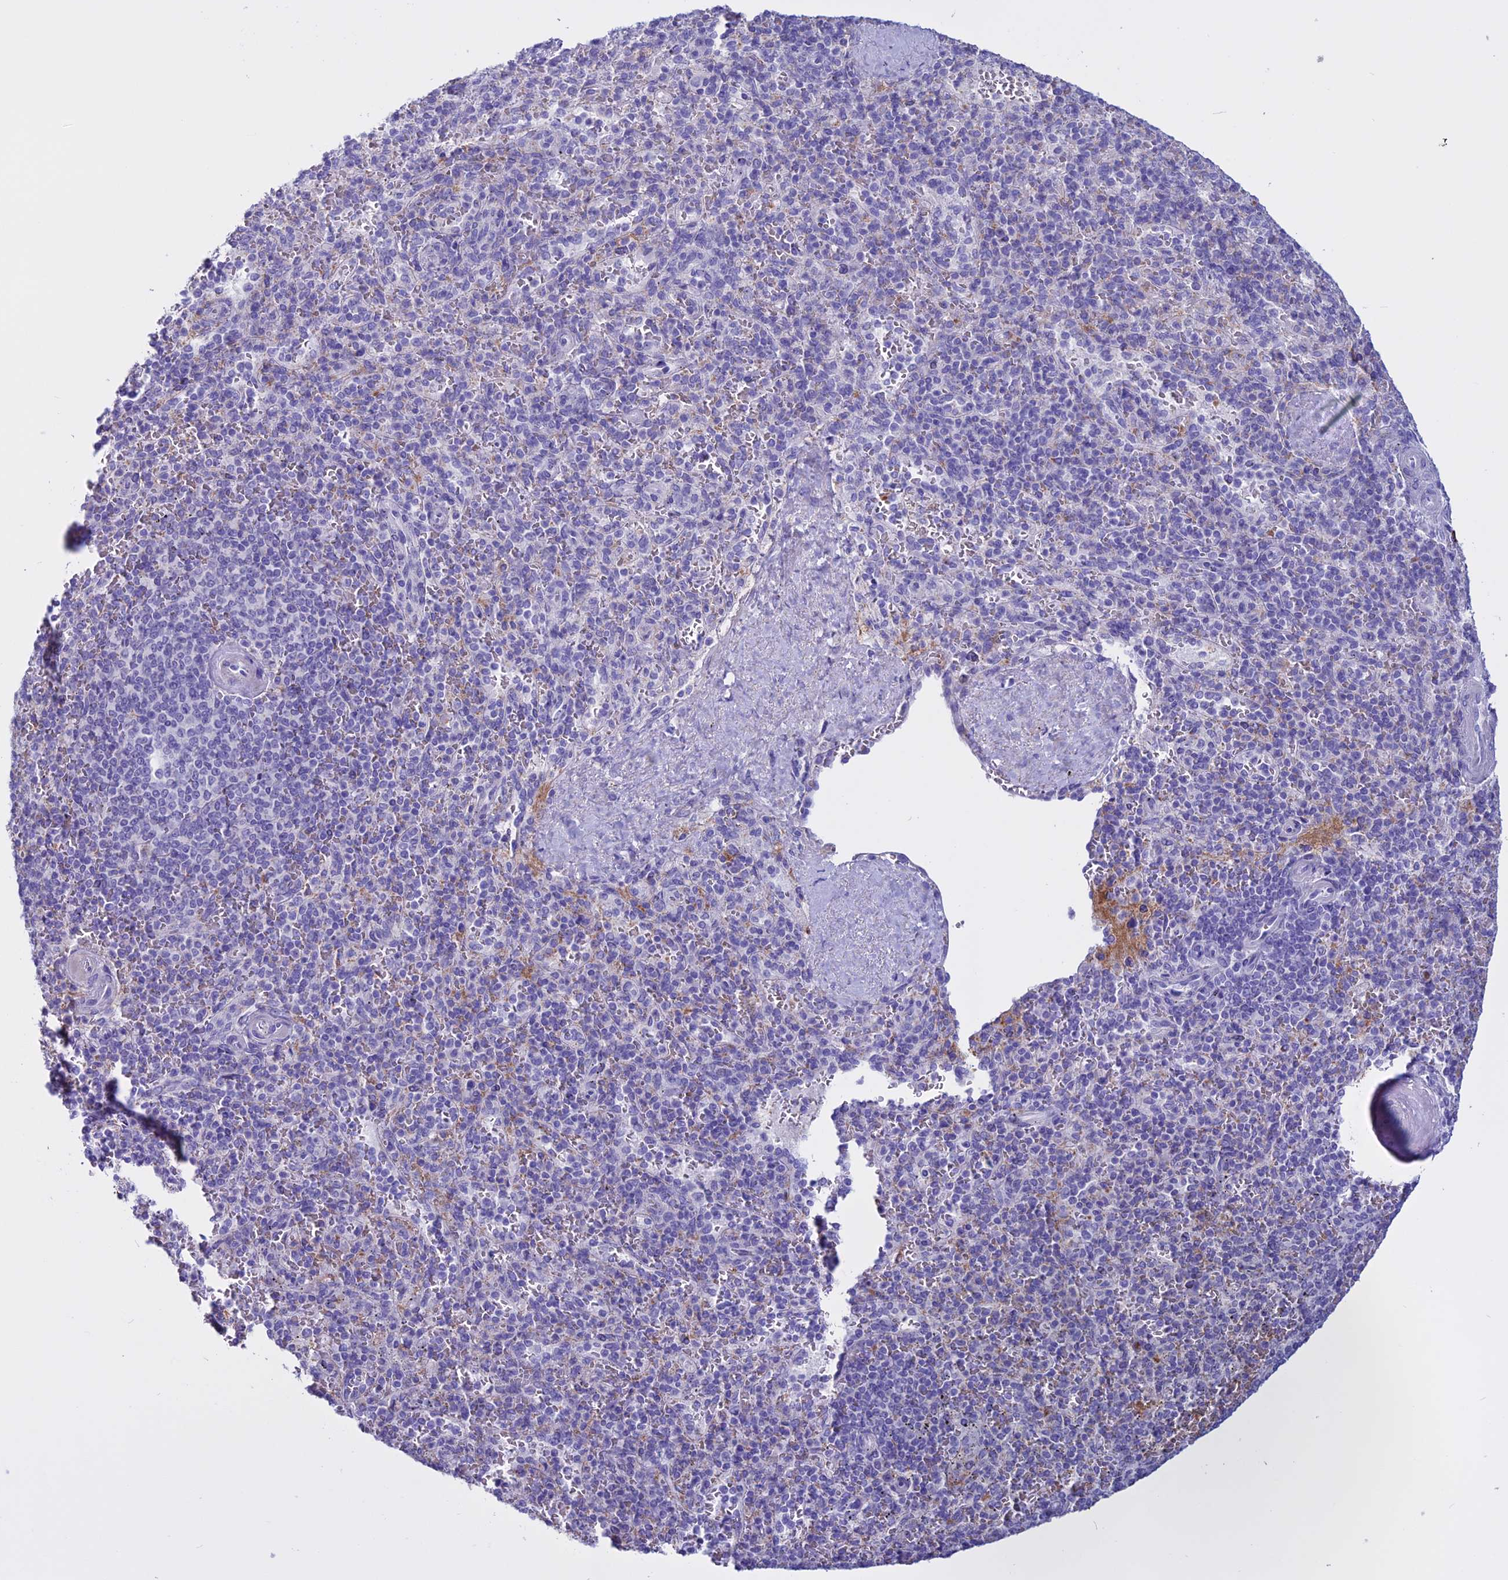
{"staining": {"intensity": "negative", "quantity": "none", "location": "none"}, "tissue": "spleen", "cell_type": "Cells in red pulp", "image_type": "normal", "snomed": [{"axis": "morphology", "description": "Normal tissue, NOS"}, {"axis": "topography", "description": "Spleen"}], "caption": "Immunohistochemical staining of benign spleen exhibits no significant positivity in cells in red pulp.", "gene": "CLEC2L", "patient": {"sex": "male", "age": 82}}